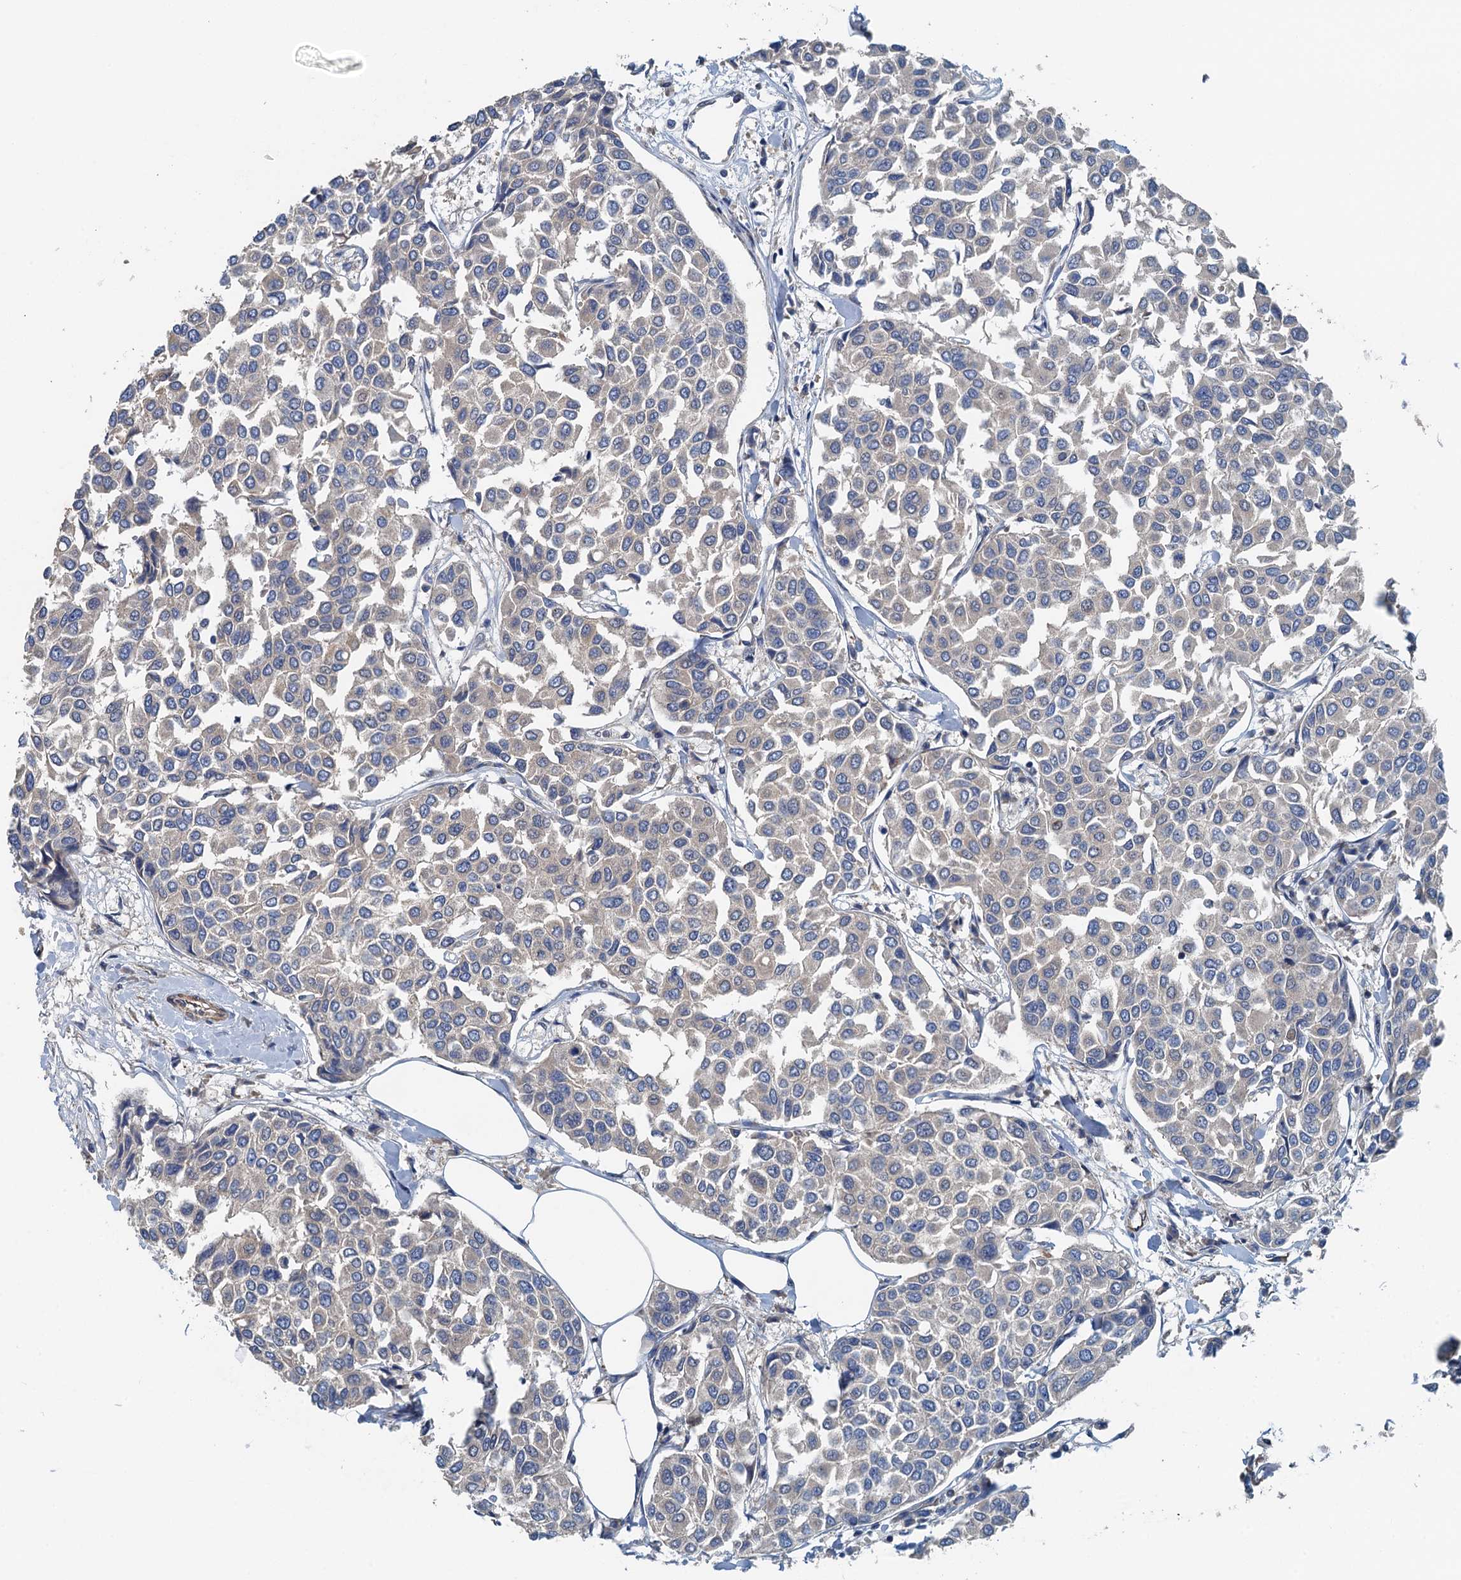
{"staining": {"intensity": "negative", "quantity": "none", "location": "none"}, "tissue": "breast cancer", "cell_type": "Tumor cells", "image_type": "cancer", "snomed": [{"axis": "morphology", "description": "Duct carcinoma"}, {"axis": "topography", "description": "Breast"}], "caption": "The micrograph displays no significant staining in tumor cells of breast cancer.", "gene": "PPP1R14D", "patient": {"sex": "female", "age": 55}}